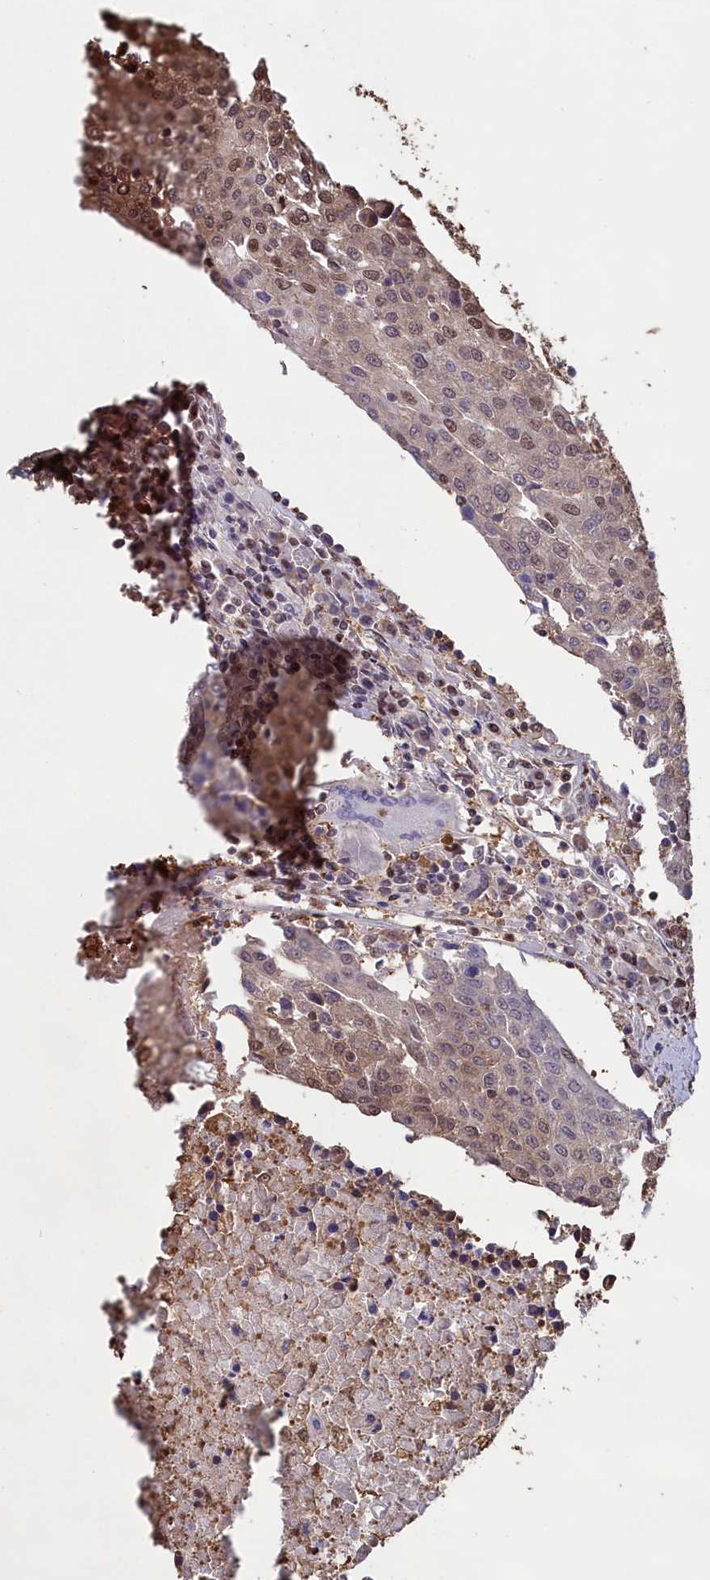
{"staining": {"intensity": "moderate", "quantity": ">75%", "location": "cytoplasmic/membranous,nuclear"}, "tissue": "urothelial cancer", "cell_type": "Tumor cells", "image_type": "cancer", "snomed": [{"axis": "morphology", "description": "Urothelial carcinoma, High grade"}, {"axis": "topography", "description": "Urinary bladder"}], "caption": "Tumor cells reveal medium levels of moderate cytoplasmic/membranous and nuclear expression in approximately >75% of cells in urothelial cancer.", "gene": "GAPDH", "patient": {"sex": "female", "age": 85}}